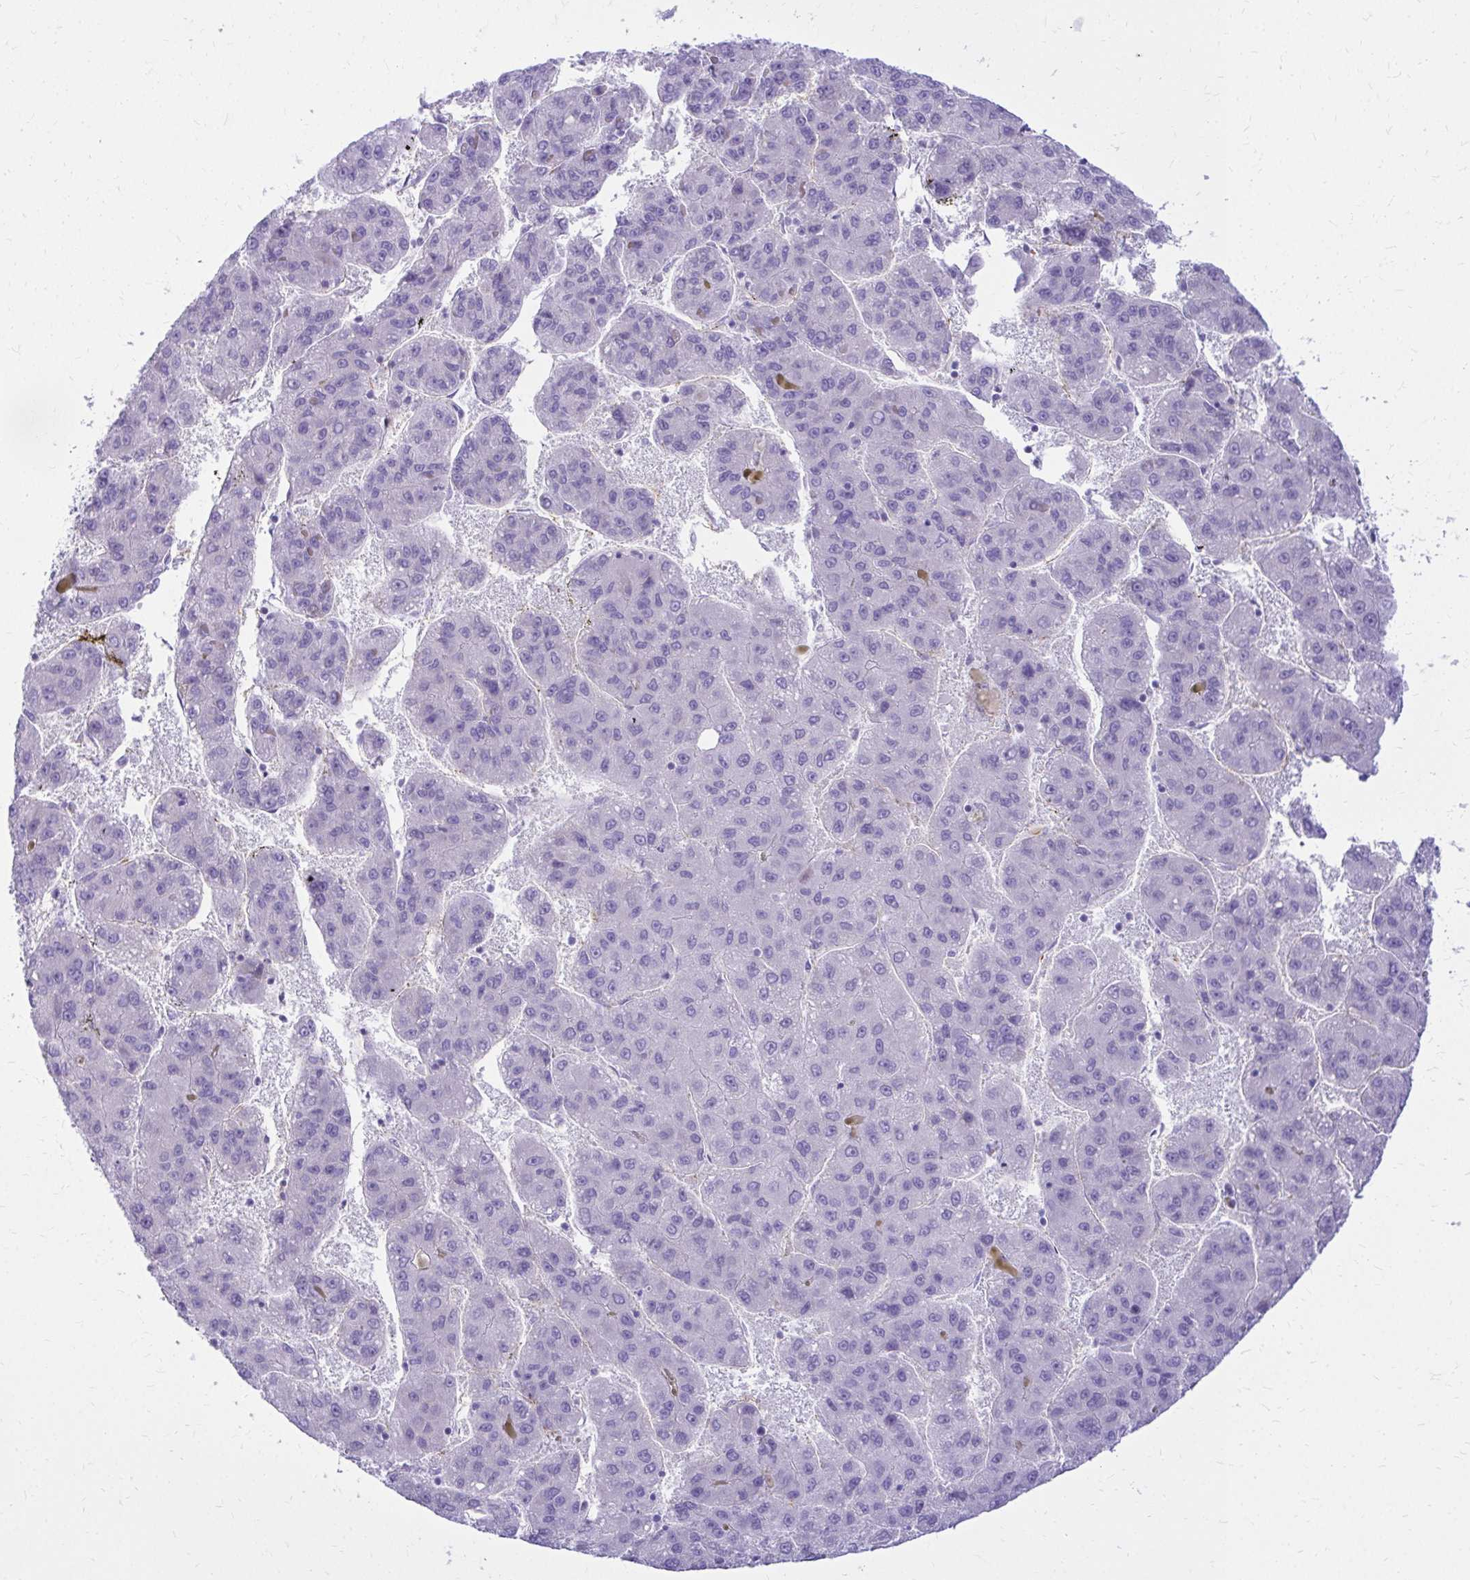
{"staining": {"intensity": "negative", "quantity": "none", "location": "none"}, "tissue": "liver cancer", "cell_type": "Tumor cells", "image_type": "cancer", "snomed": [{"axis": "morphology", "description": "Carcinoma, Hepatocellular, NOS"}, {"axis": "topography", "description": "Liver"}], "caption": "Immunohistochemistry micrograph of human liver cancer stained for a protein (brown), which reveals no expression in tumor cells.", "gene": "PELI3", "patient": {"sex": "female", "age": 82}}